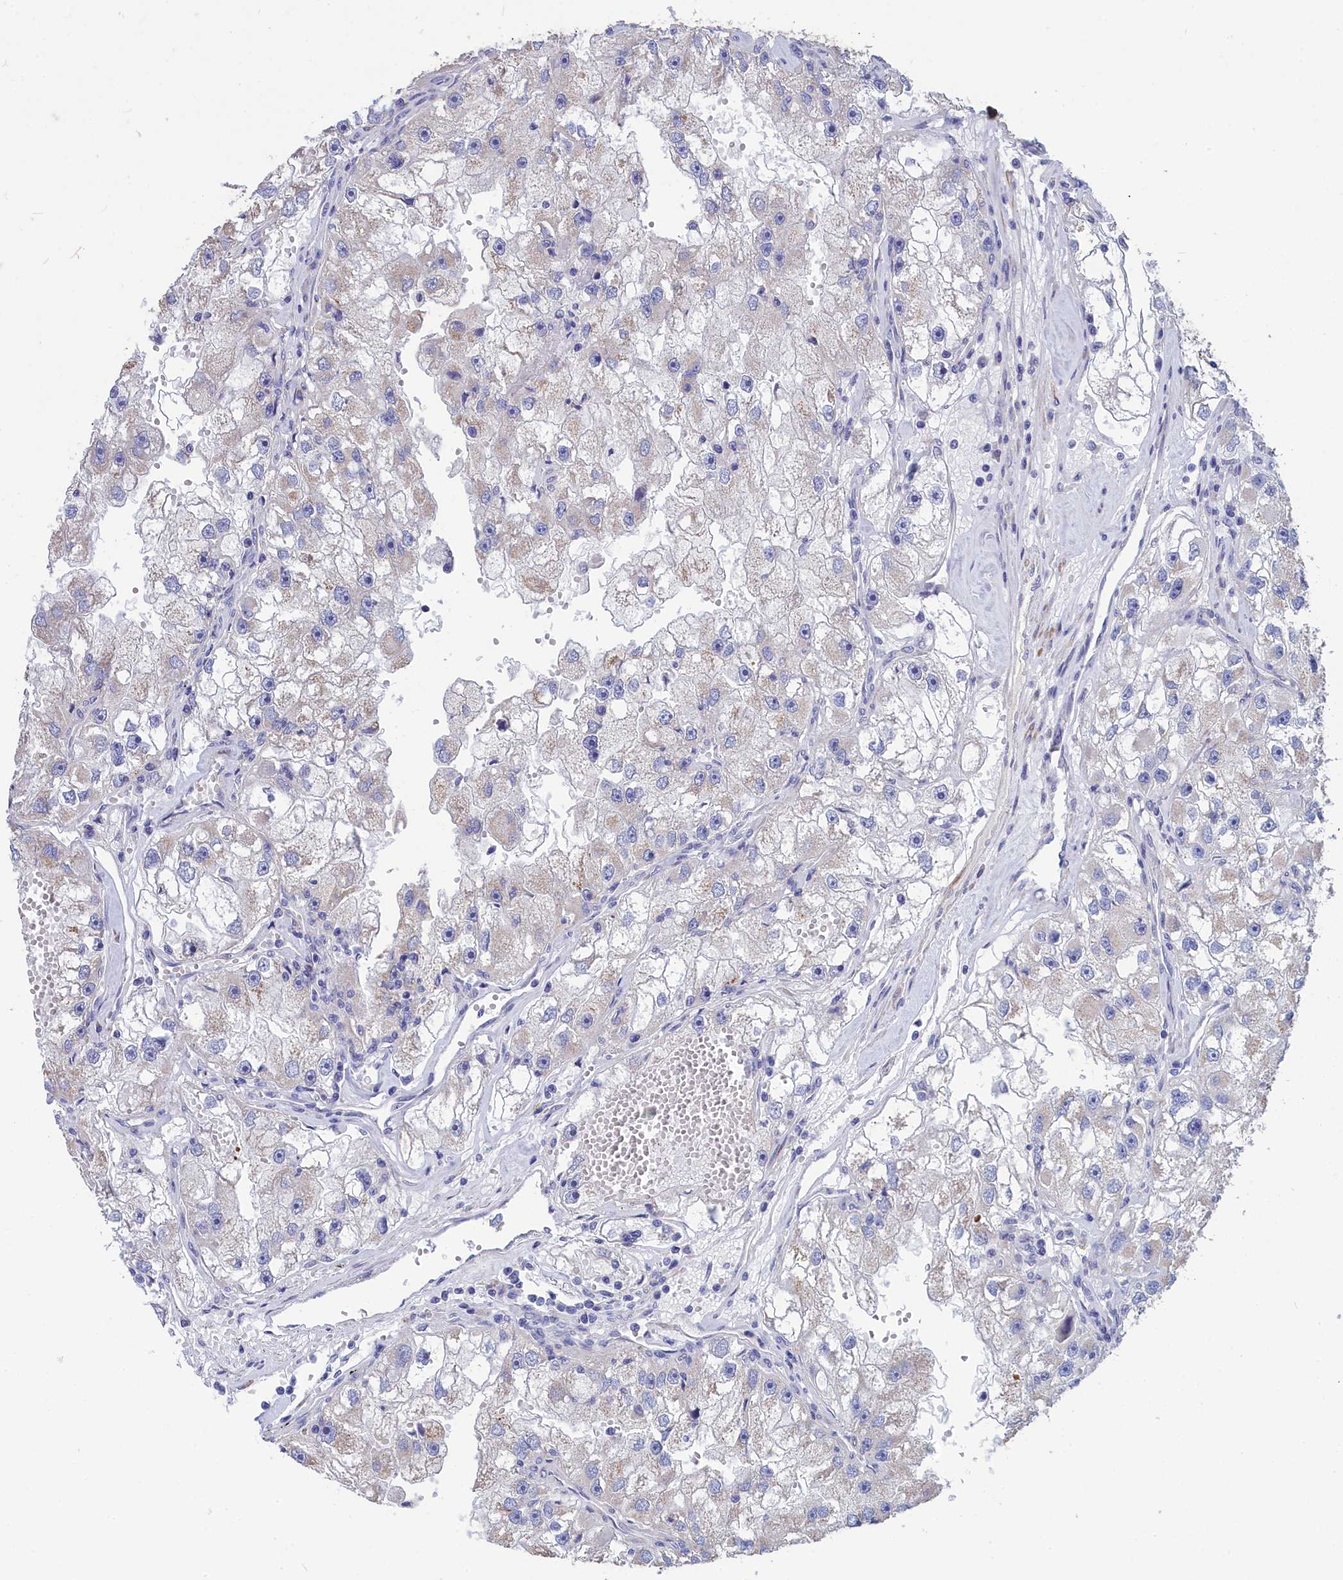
{"staining": {"intensity": "weak", "quantity": "<25%", "location": "cytoplasmic/membranous"}, "tissue": "renal cancer", "cell_type": "Tumor cells", "image_type": "cancer", "snomed": [{"axis": "morphology", "description": "Adenocarcinoma, NOS"}, {"axis": "topography", "description": "Kidney"}], "caption": "An image of renal adenocarcinoma stained for a protein shows no brown staining in tumor cells.", "gene": "TUBGCP4", "patient": {"sex": "male", "age": 63}}